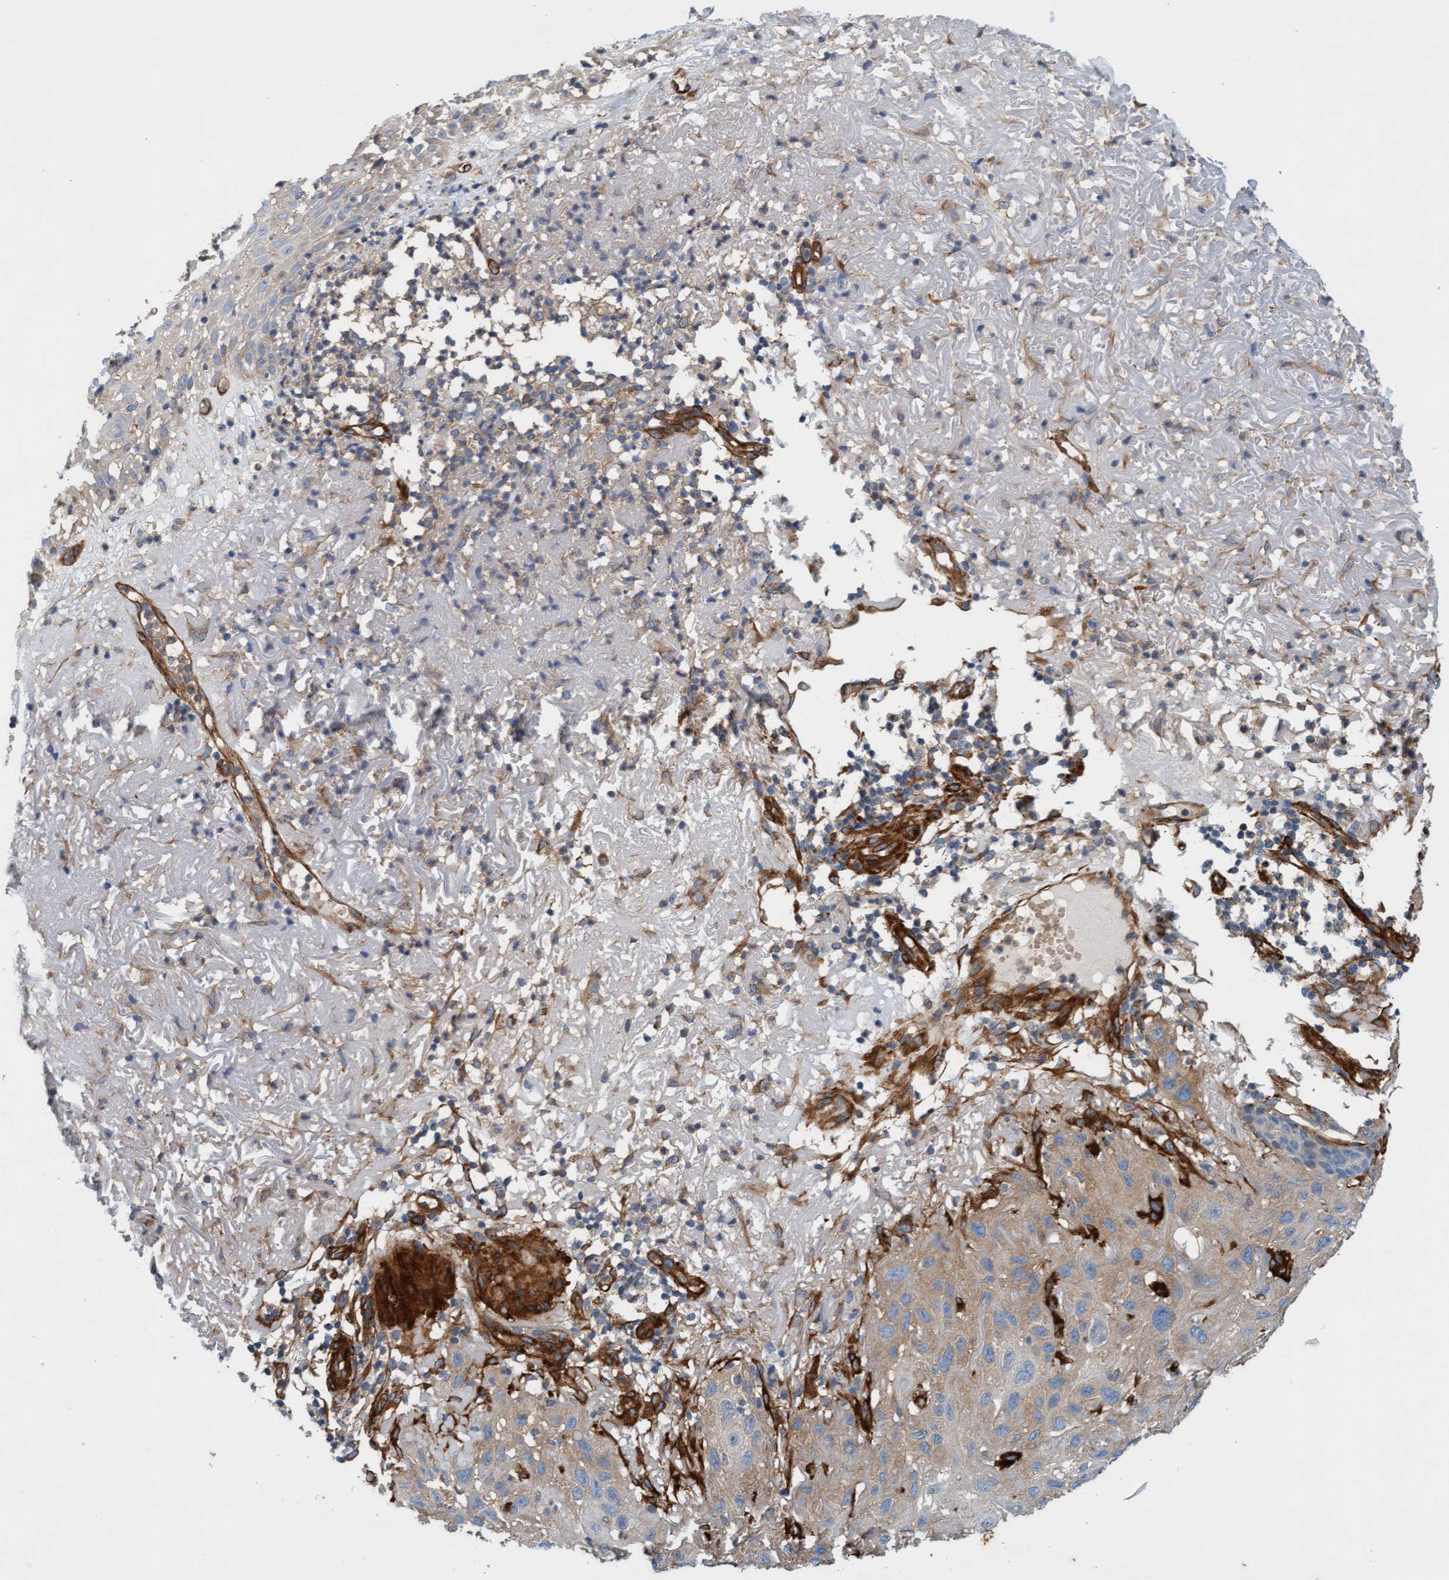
{"staining": {"intensity": "weak", "quantity": "<25%", "location": "cytoplasmic/membranous"}, "tissue": "skin cancer", "cell_type": "Tumor cells", "image_type": "cancer", "snomed": [{"axis": "morphology", "description": "Squamous cell carcinoma, NOS"}, {"axis": "topography", "description": "Skin"}], "caption": "Skin cancer (squamous cell carcinoma) was stained to show a protein in brown. There is no significant staining in tumor cells. (DAB immunohistochemistry, high magnification).", "gene": "FMNL3", "patient": {"sex": "female", "age": 96}}